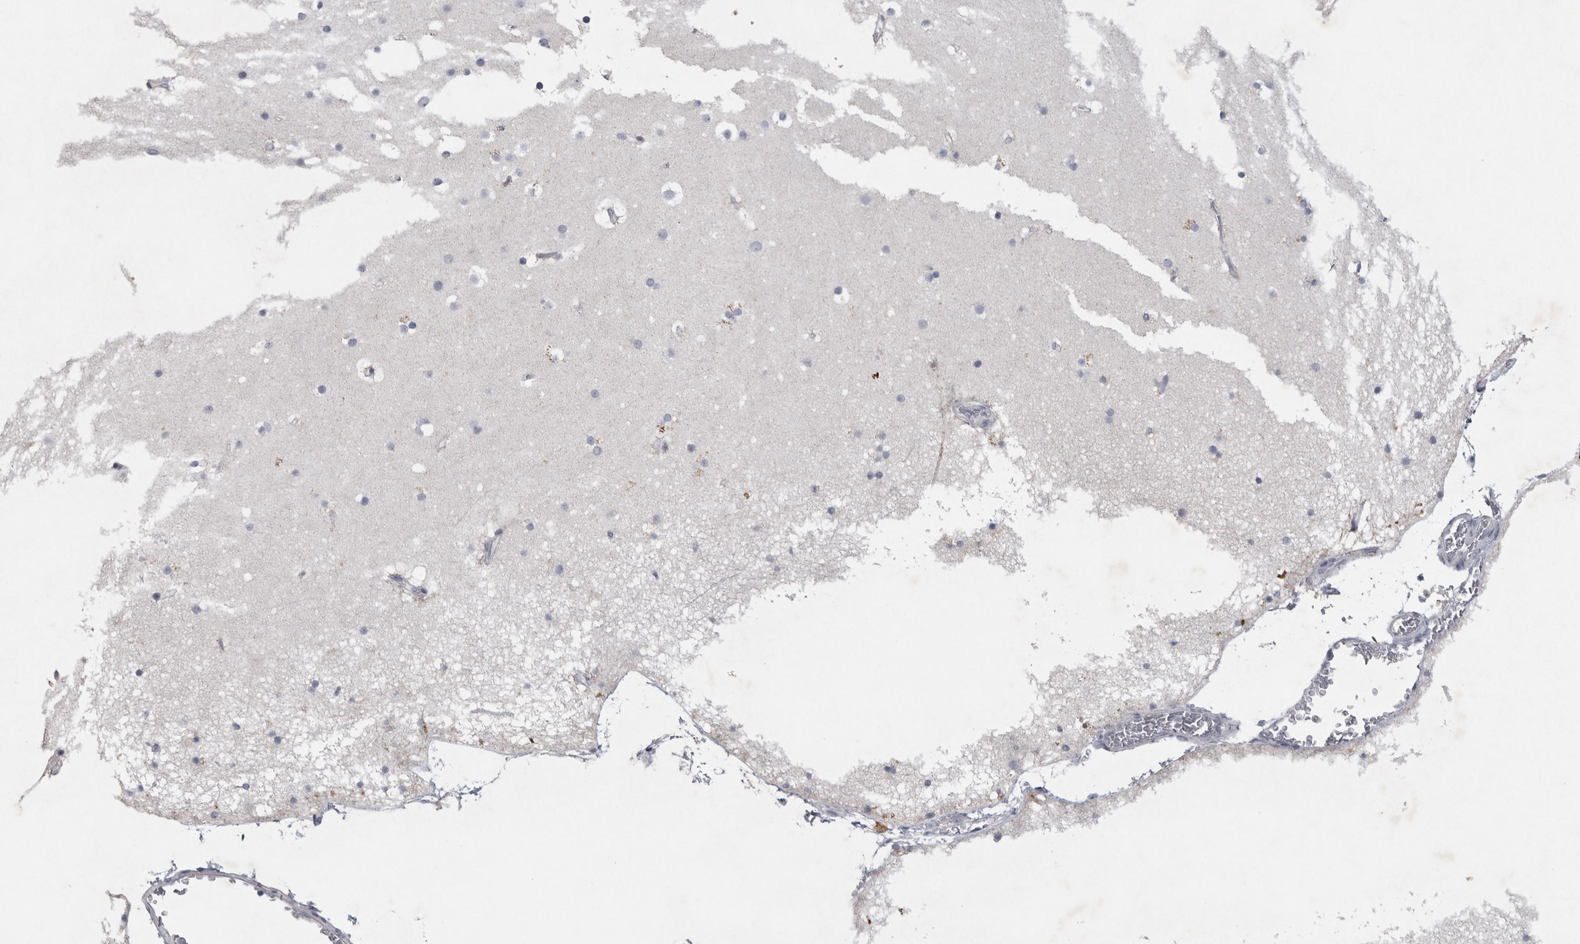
{"staining": {"intensity": "negative", "quantity": "none", "location": "none"}, "tissue": "cerebral cortex", "cell_type": "Endothelial cells", "image_type": "normal", "snomed": [{"axis": "morphology", "description": "Normal tissue, NOS"}, {"axis": "topography", "description": "Cerebral cortex"}], "caption": "Benign cerebral cortex was stained to show a protein in brown. There is no significant expression in endothelial cells. (DAB IHC, high magnification).", "gene": "ENPP7", "patient": {"sex": "male", "age": 57}}